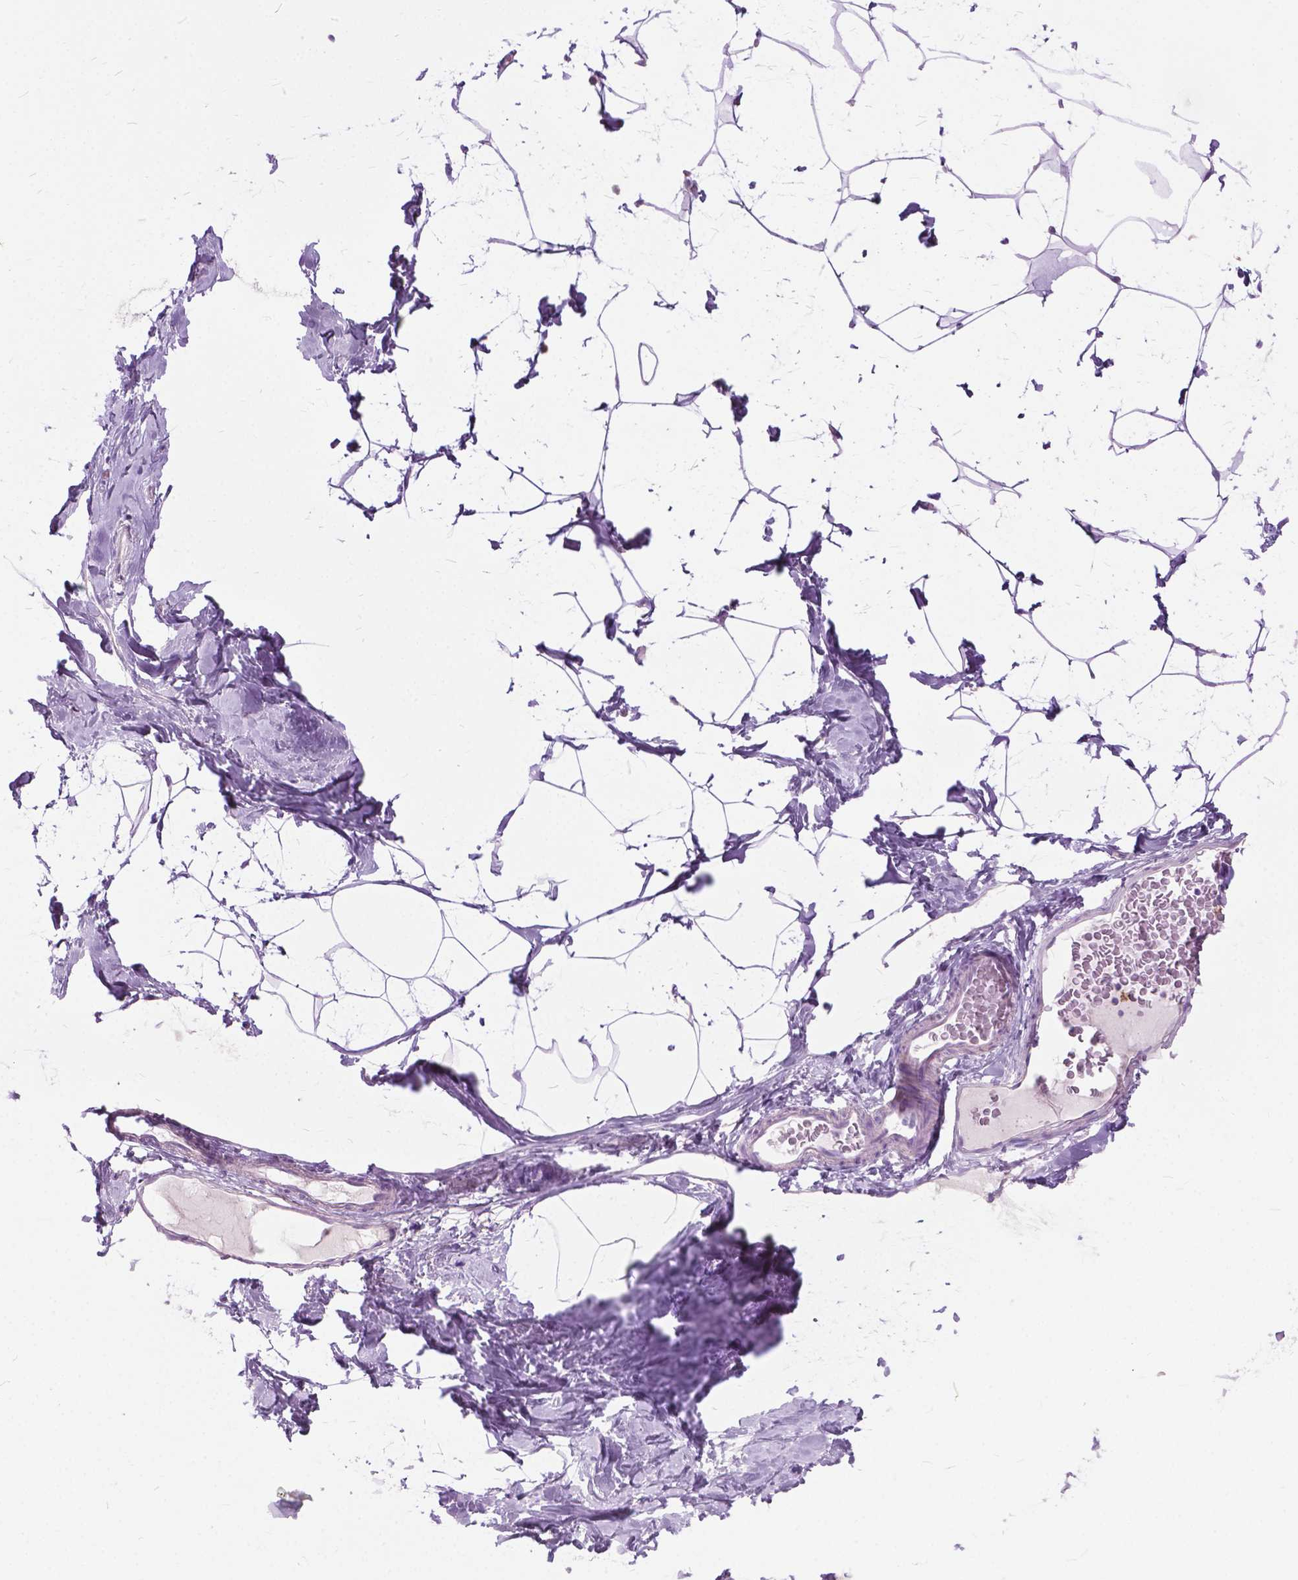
{"staining": {"intensity": "negative", "quantity": "none", "location": "none"}, "tissue": "breast", "cell_type": "Adipocytes", "image_type": "normal", "snomed": [{"axis": "morphology", "description": "Normal tissue, NOS"}, {"axis": "topography", "description": "Breast"}], "caption": "An image of breast stained for a protein exhibits no brown staining in adipocytes.", "gene": "PRR35", "patient": {"sex": "female", "age": 32}}